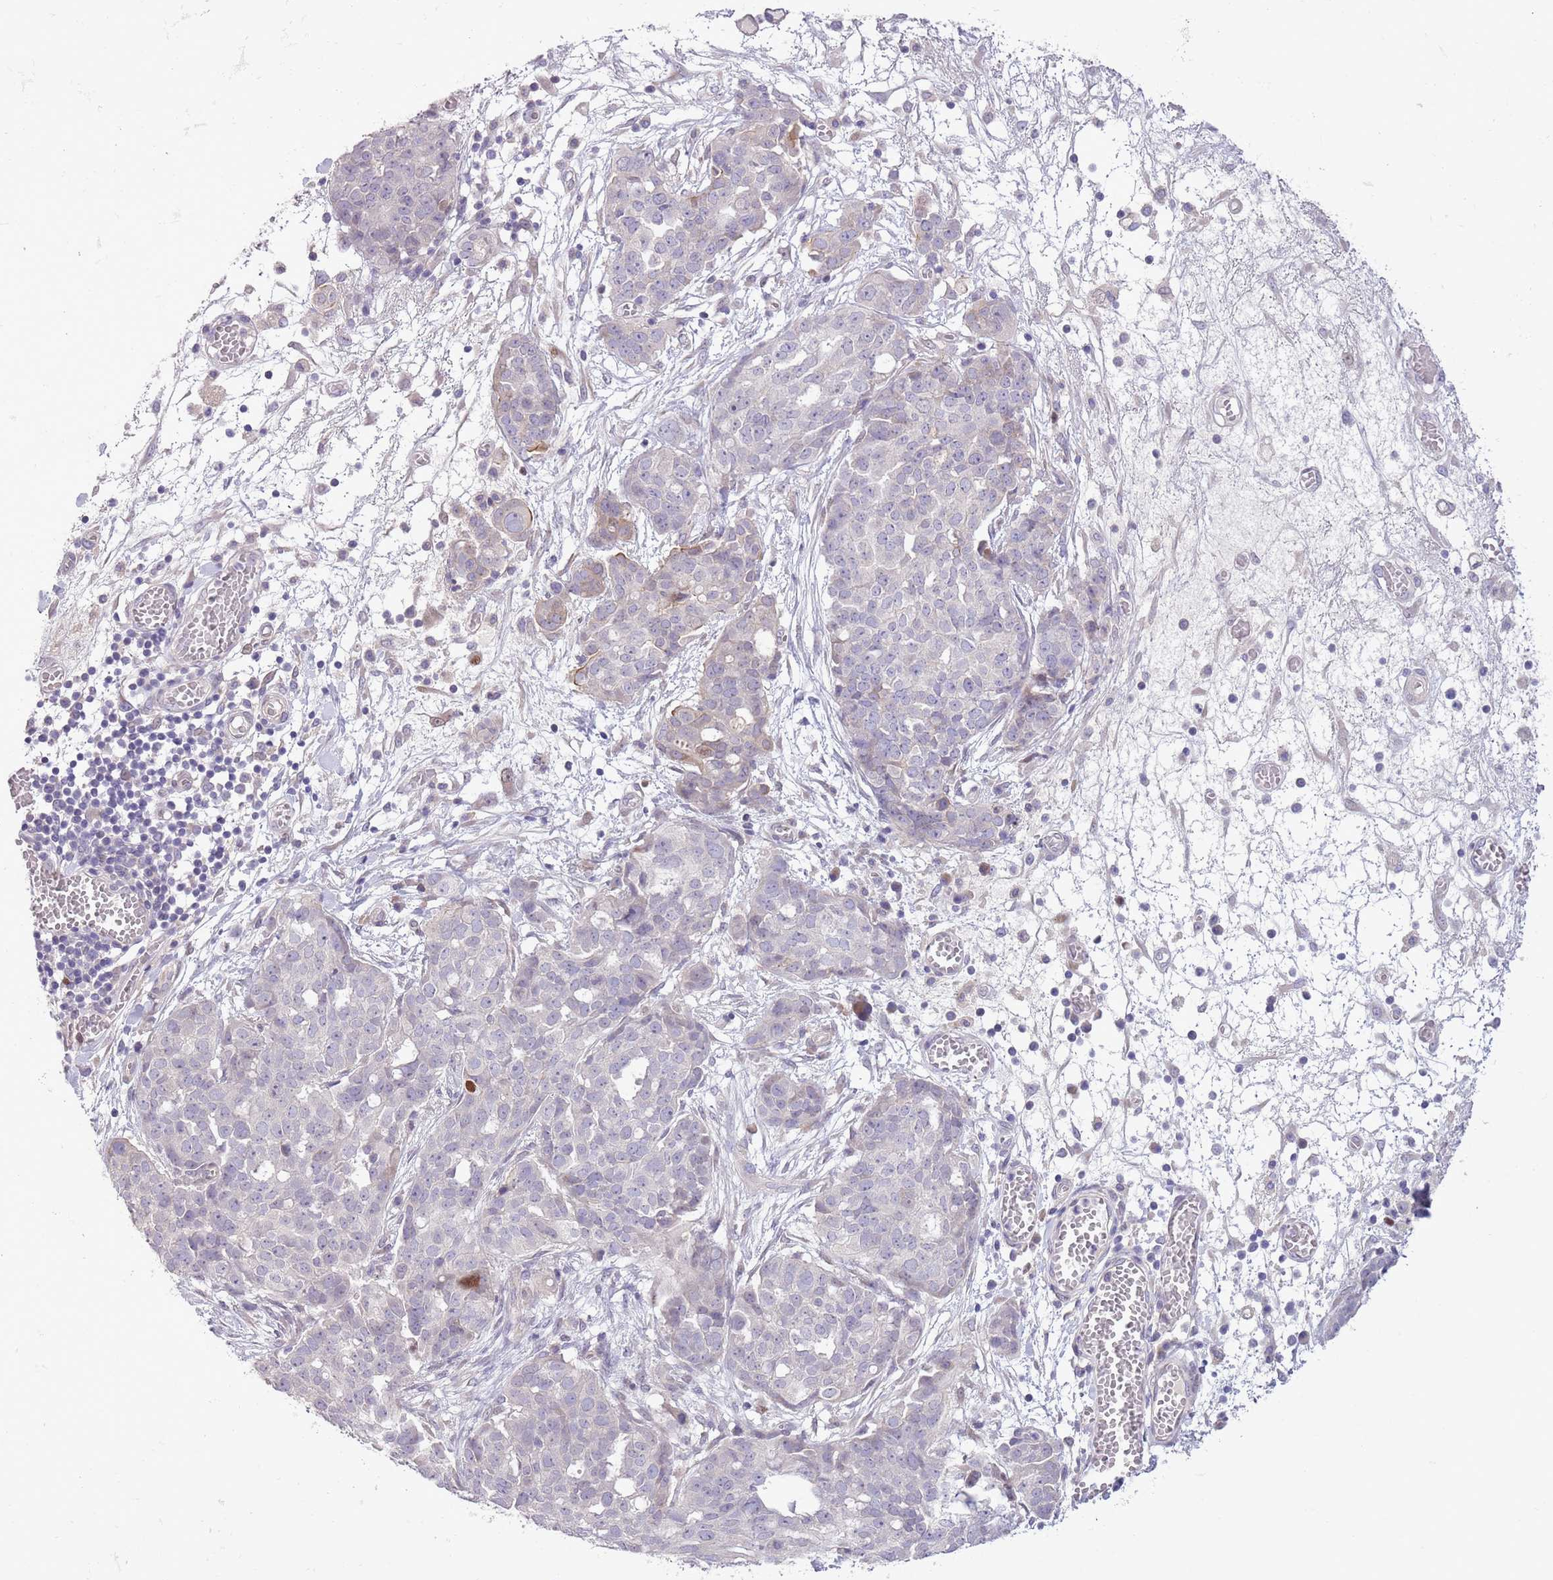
{"staining": {"intensity": "negative", "quantity": "none", "location": "none"}, "tissue": "ovarian cancer", "cell_type": "Tumor cells", "image_type": "cancer", "snomed": [{"axis": "morphology", "description": "Cystadenocarcinoma, serous, NOS"}, {"axis": "topography", "description": "Soft tissue"}, {"axis": "topography", "description": "Ovary"}], "caption": "There is no significant positivity in tumor cells of serous cystadenocarcinoma (ovarian).", "gene": "CCND2", "patient": {"sex": "female", "age": 57}}